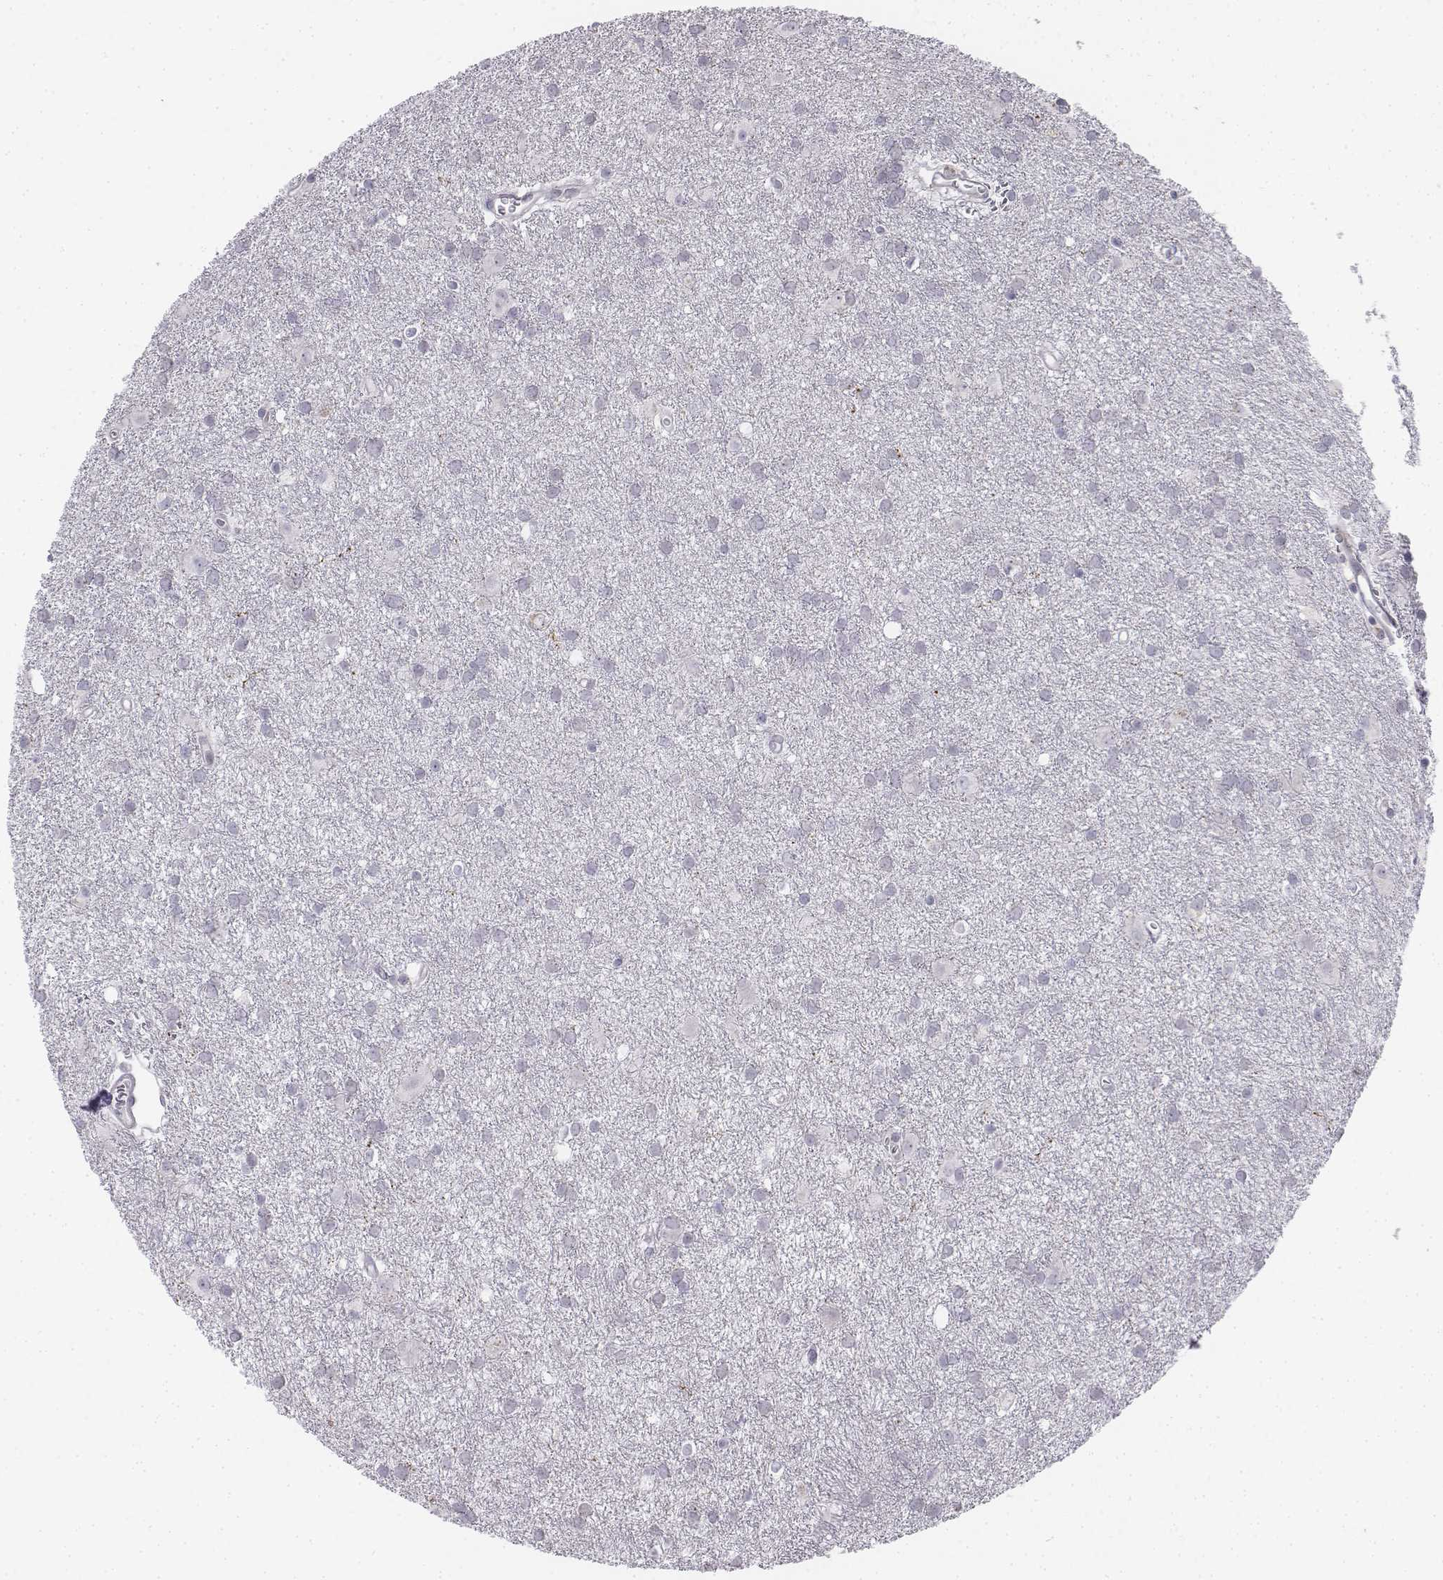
{"staining": {"intensity": "negative", "quantity": "none", "location": "none"}, "tissue": "glioma", "cell_type": "Tumor cells", "image_type": "cancer", "snomed": [{"axis": "morphology", "description": "Glioma, malignant, Low grade"}, {"axis": "topography", "description": "Brain"}], "caption": "This is an IHC micrograph of malignant low-grade glioma. There is no staining in tumor cells.", "gene": "PENK", "patient": {"sex": "male", "age": 58}}